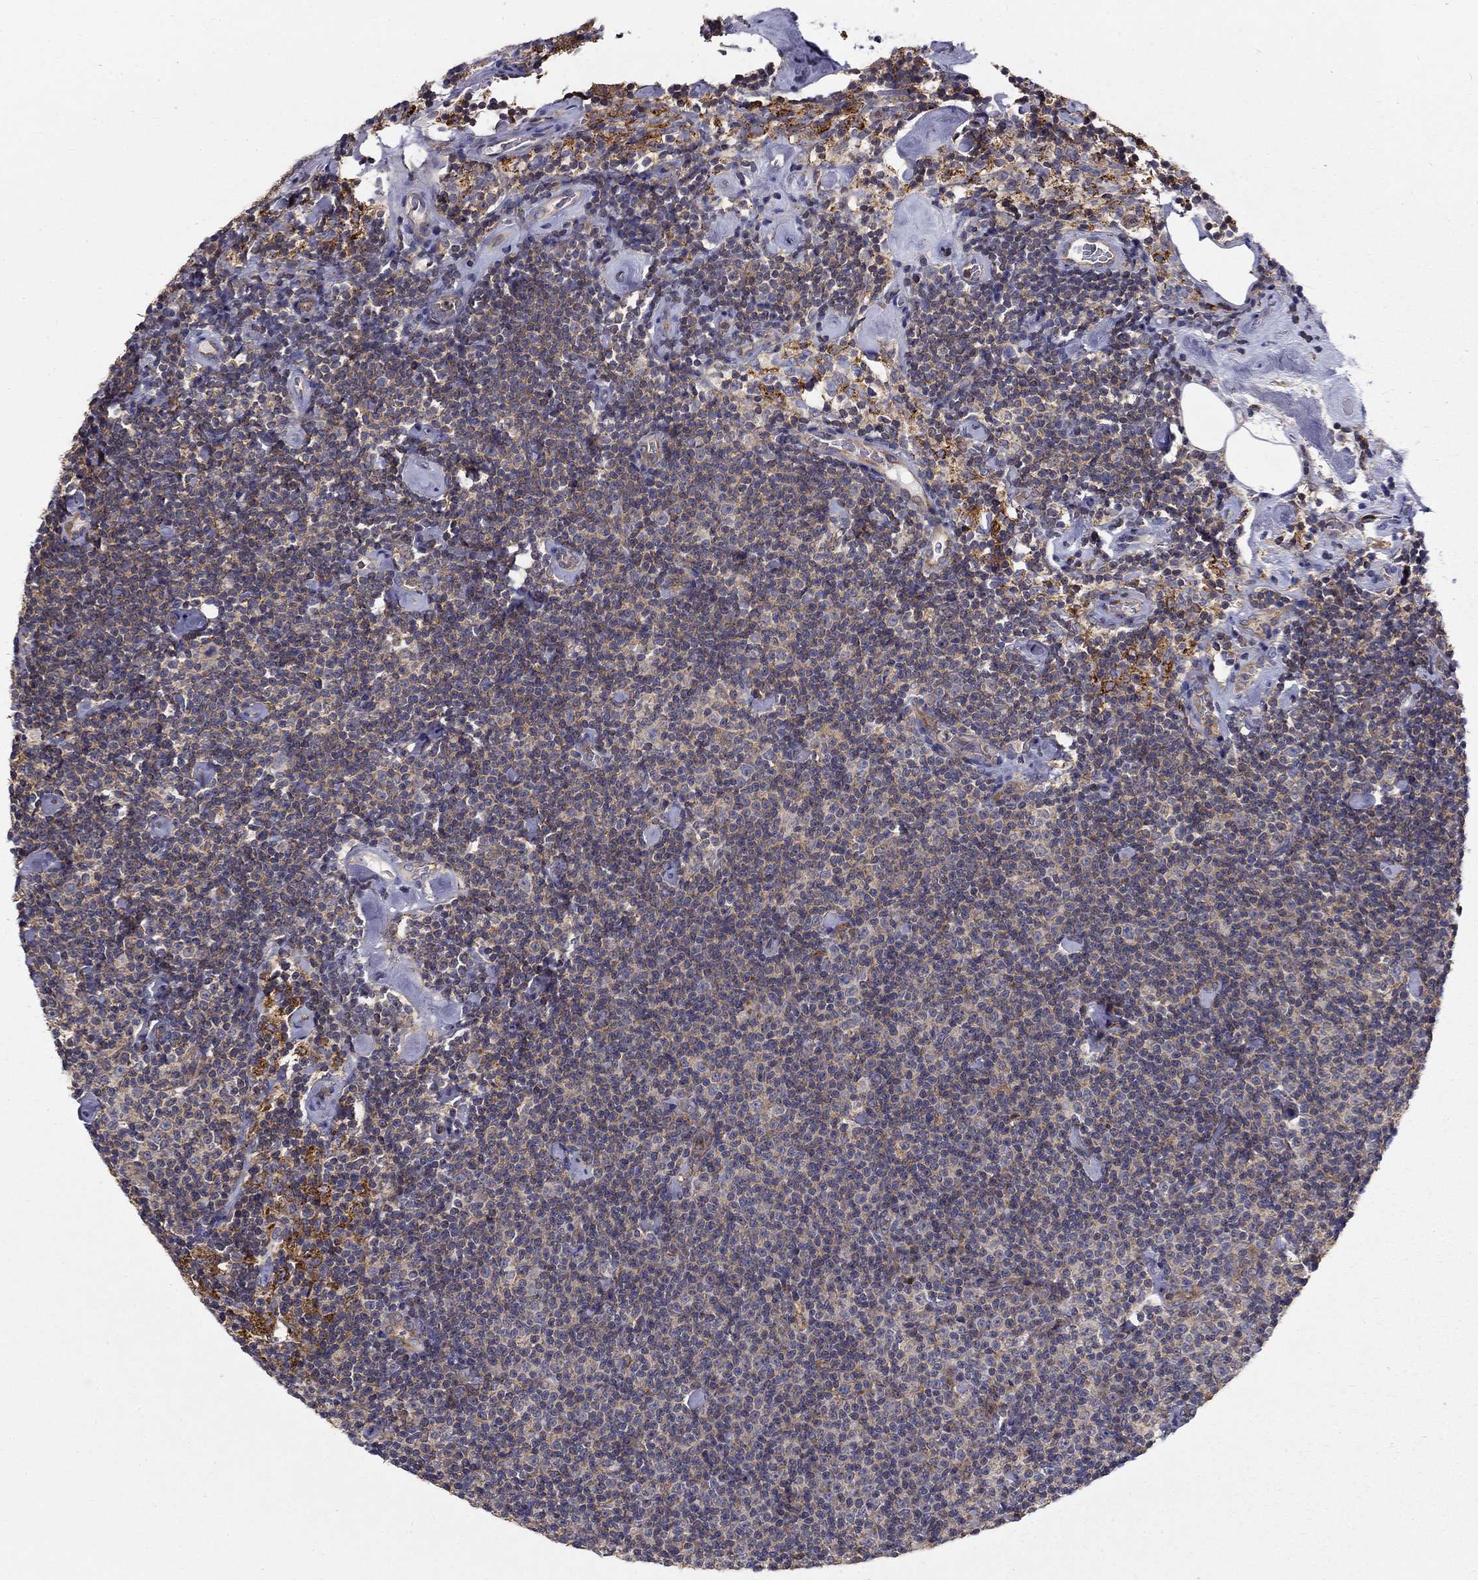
{"staining": {"intensity": "negative", "quantity": "none", "location": "none"}, "tissue": "lymphoma", "cell_type": "Tumor cells", "image_type": "cancer", "snomed": [{"axis": "morphology", "description": "Malignant lymphoma, non-Hodgkin's type, Low grade"}, {"axis": "topography", "description": "Lymph node"}], "caption": "There is no significant positivity in tumor cells of lymphoma.", "gene": "ALDH4A1", "patient": {"sex": "male", "age": 81}}